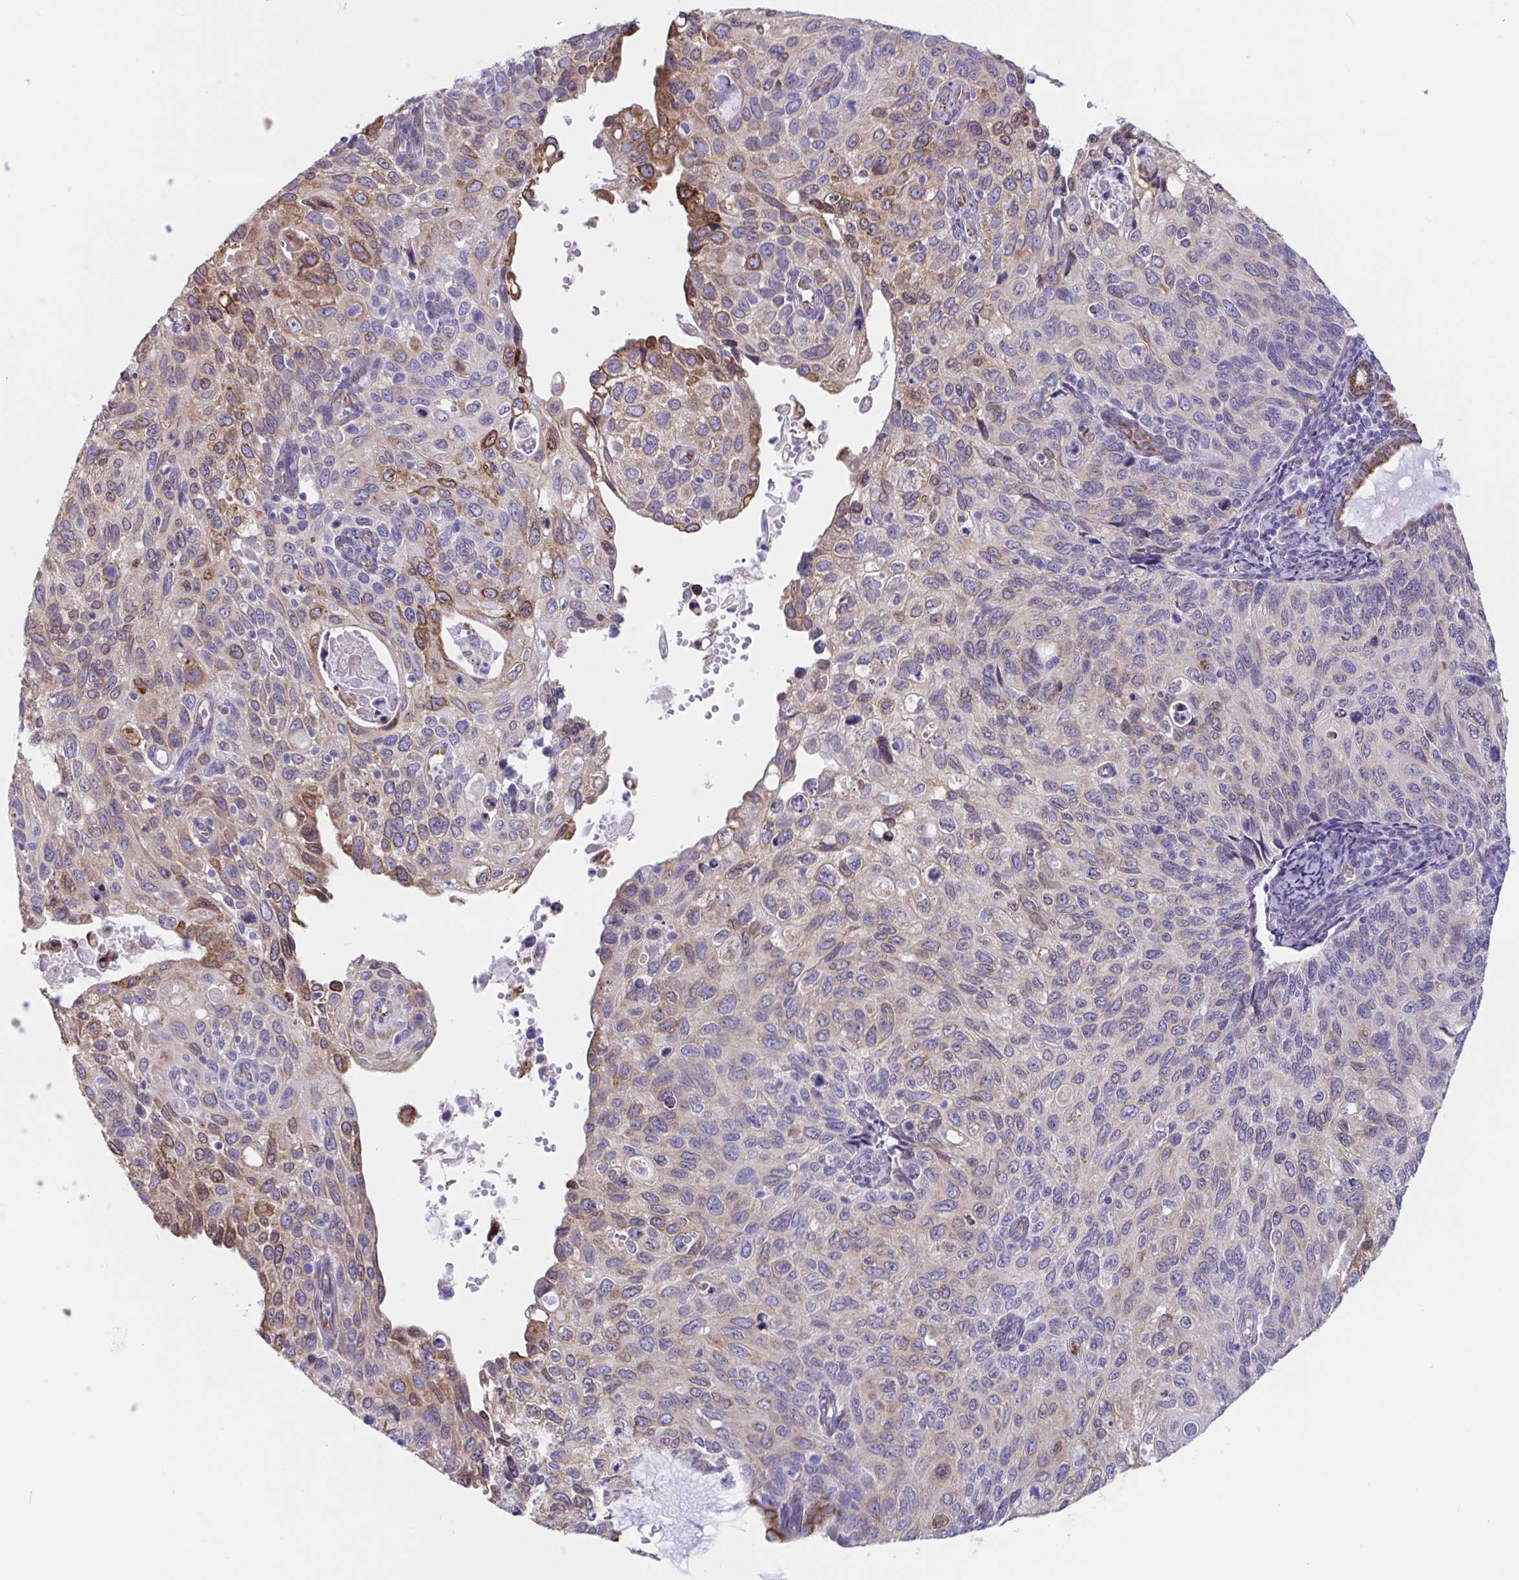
{"staining": {"intensity": "moderate", "quantity": "25%-75%", "location": "cytoplasmic/membranous"}, "tissue": "cervical cancer", "cell_type": "Tumor cells", "image_type": "cancer", "snomed": [{"axis": "morphology", "description": "Squamous cell carcinoma, NOS"}, {"axis": "topography", "description": "Cervix"}], "caption": "Moderate cytoplasmic/membranous expression for a protein is identified in approximately 25%-75% of tumor cells of cervical cancer using immunohistochemistry.", "gene": "ASPH", "patient": {"sex": "female", "age": 70}}